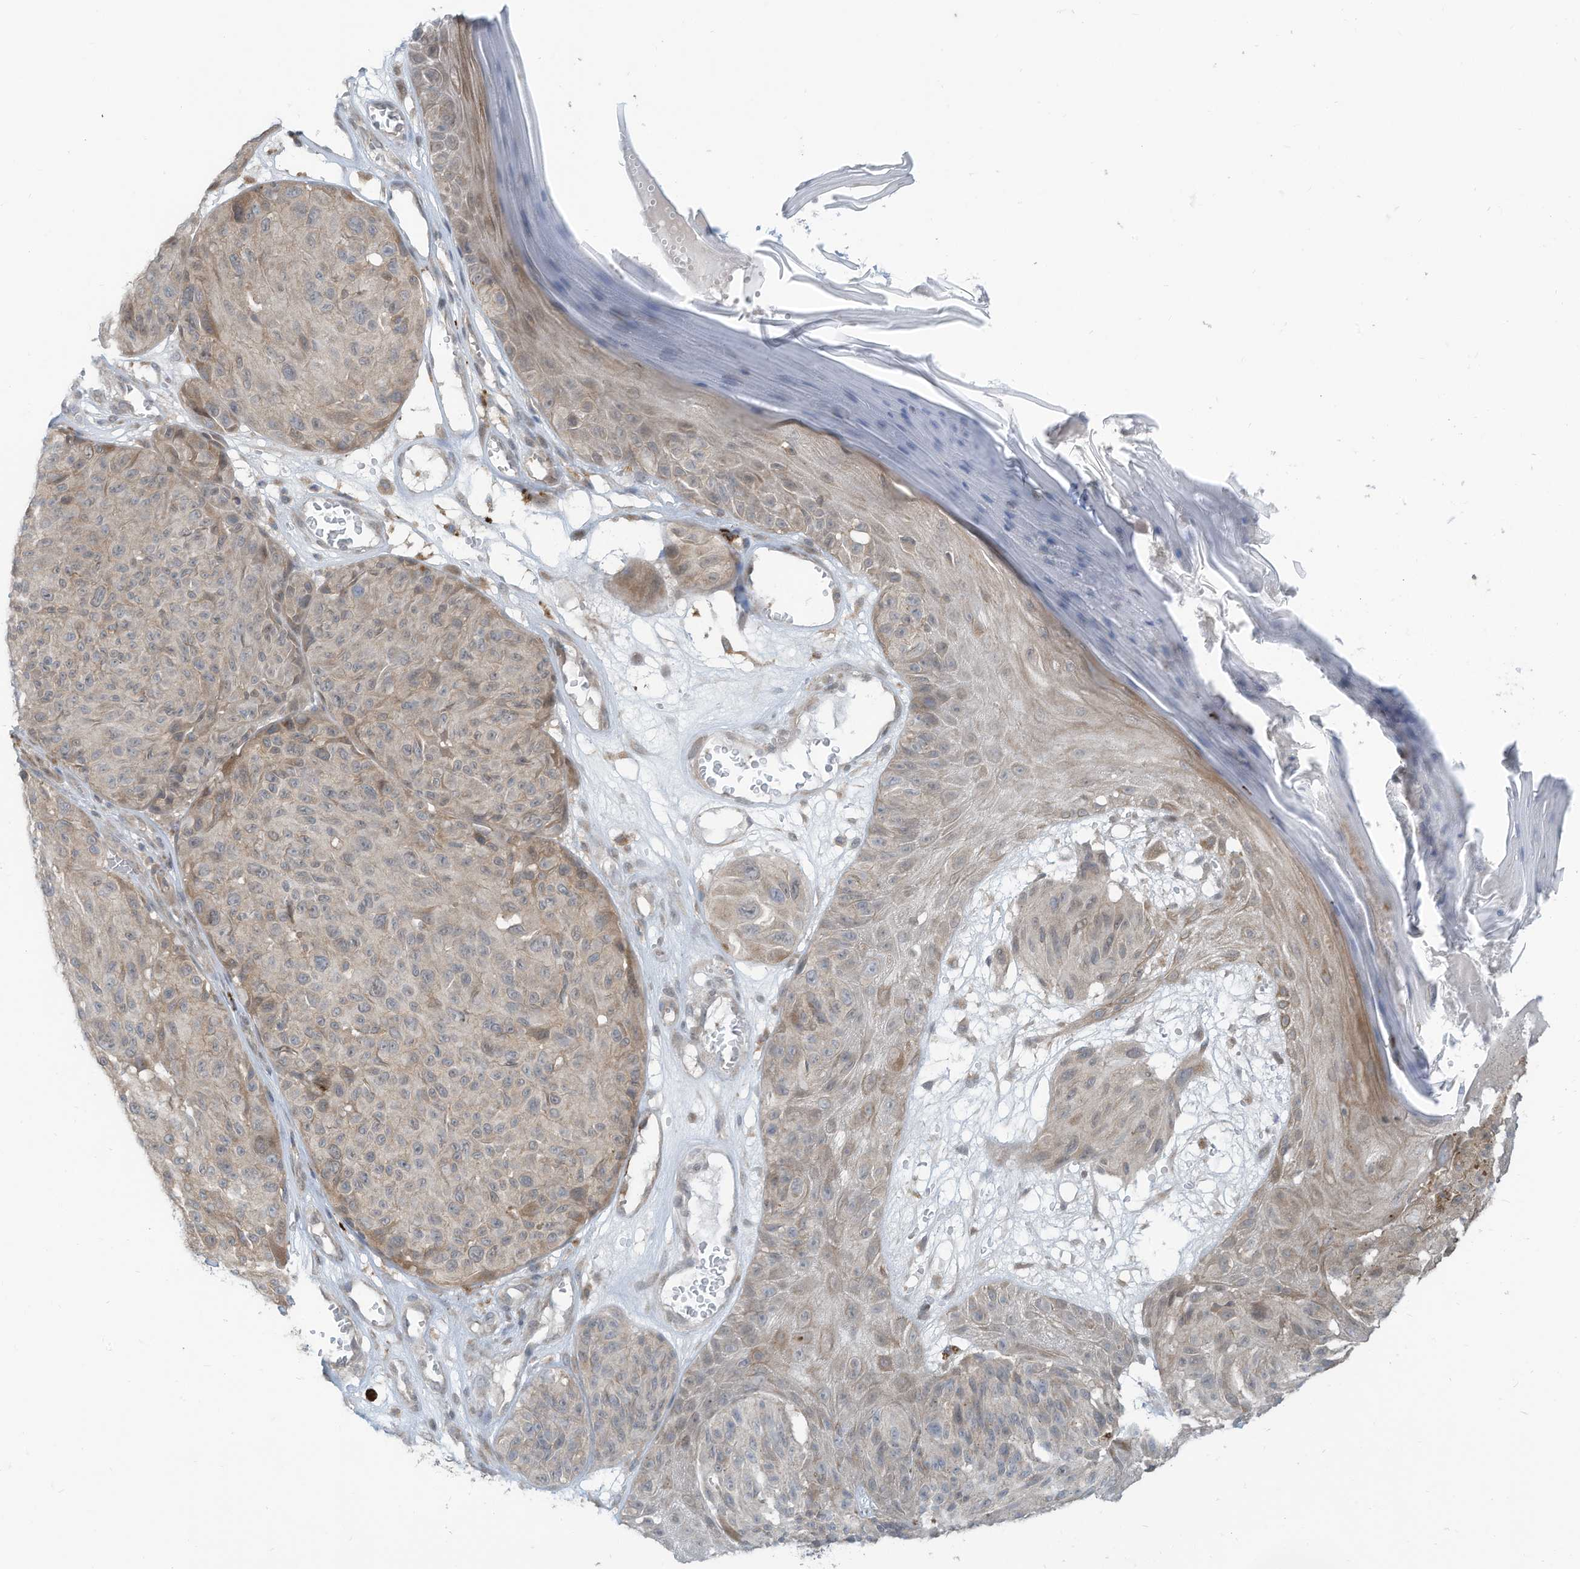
{"staining": {"intensity": "weak", "quantity": "<25%", "location": "cytoplasmic/membranous"}, "tissue": "melanoma", "cell_type": "Tumor cells", "image_type": "cancer", "snomed": [{"axis": "morphology", "description": "Malignant melanoma, NOS"}, {"axis": "topography", "description": "Skin"}], "caption": "Protein analysis of malignant melanoma reveals no significant positivity in tumor cells.", "gene": "DZIP3", "patient": {"sex": "male", "age": 83}}